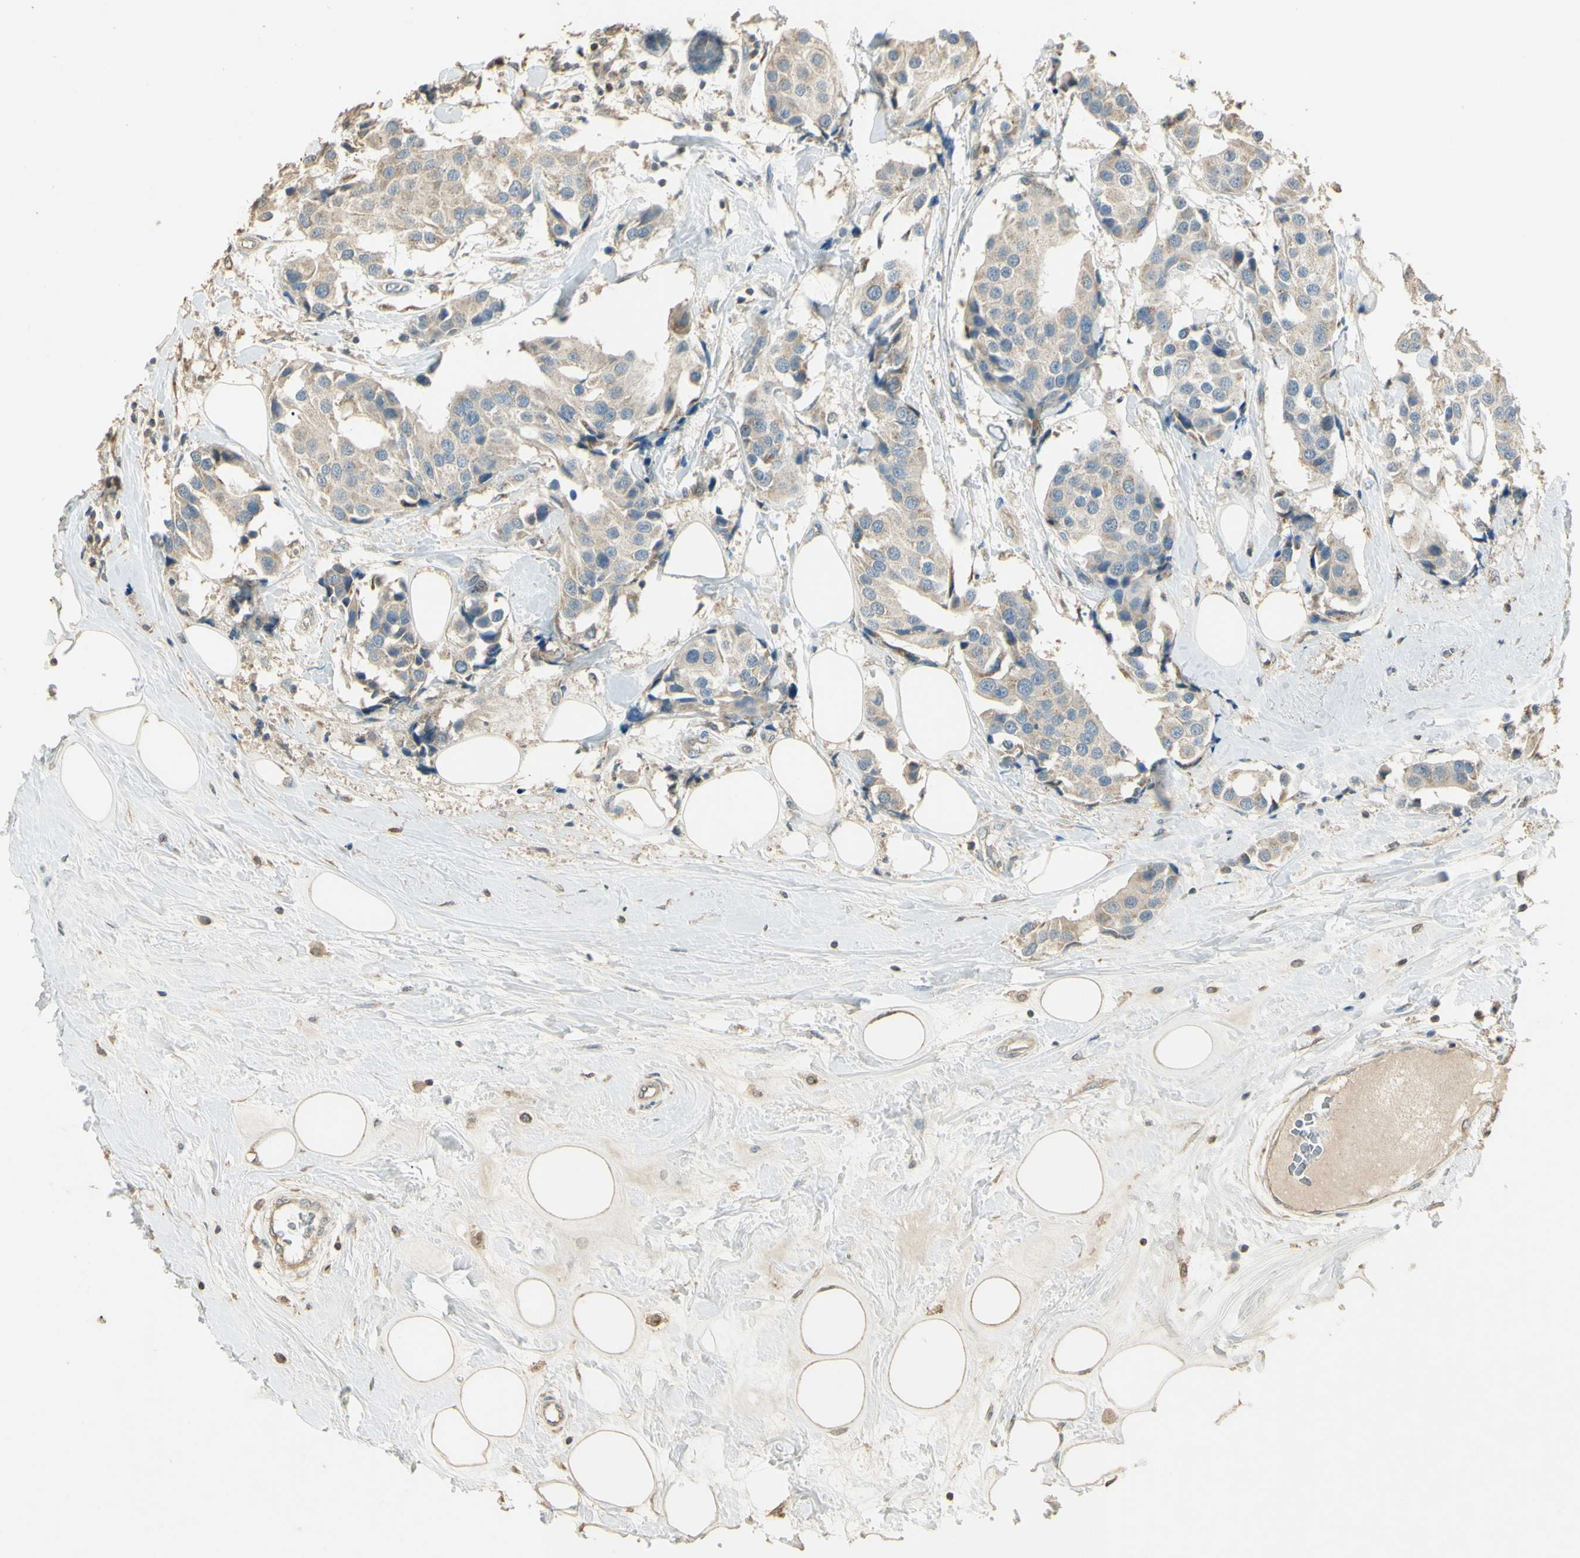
{"staining": {"intensity": "weak", "quantity": "25%-75%", "location": "cytoplasmic/membranous"}, "tissue": "breast cancer", "cell_type": "Tumor cells", "image_type": "cancer", "snomed": [{"axis": "morphology", "description": "Normal tissue, NOS"}, {"axis": "morphology", "description": "Duct carcinoma"}, {"axis": "topography", "description": "Breast"}], "caption": "Breast cancer stained with a protein marker reveals weak staining in tumor cells.", "gene": "UXS1", "patient": {"sex": "female", "age": 39}}